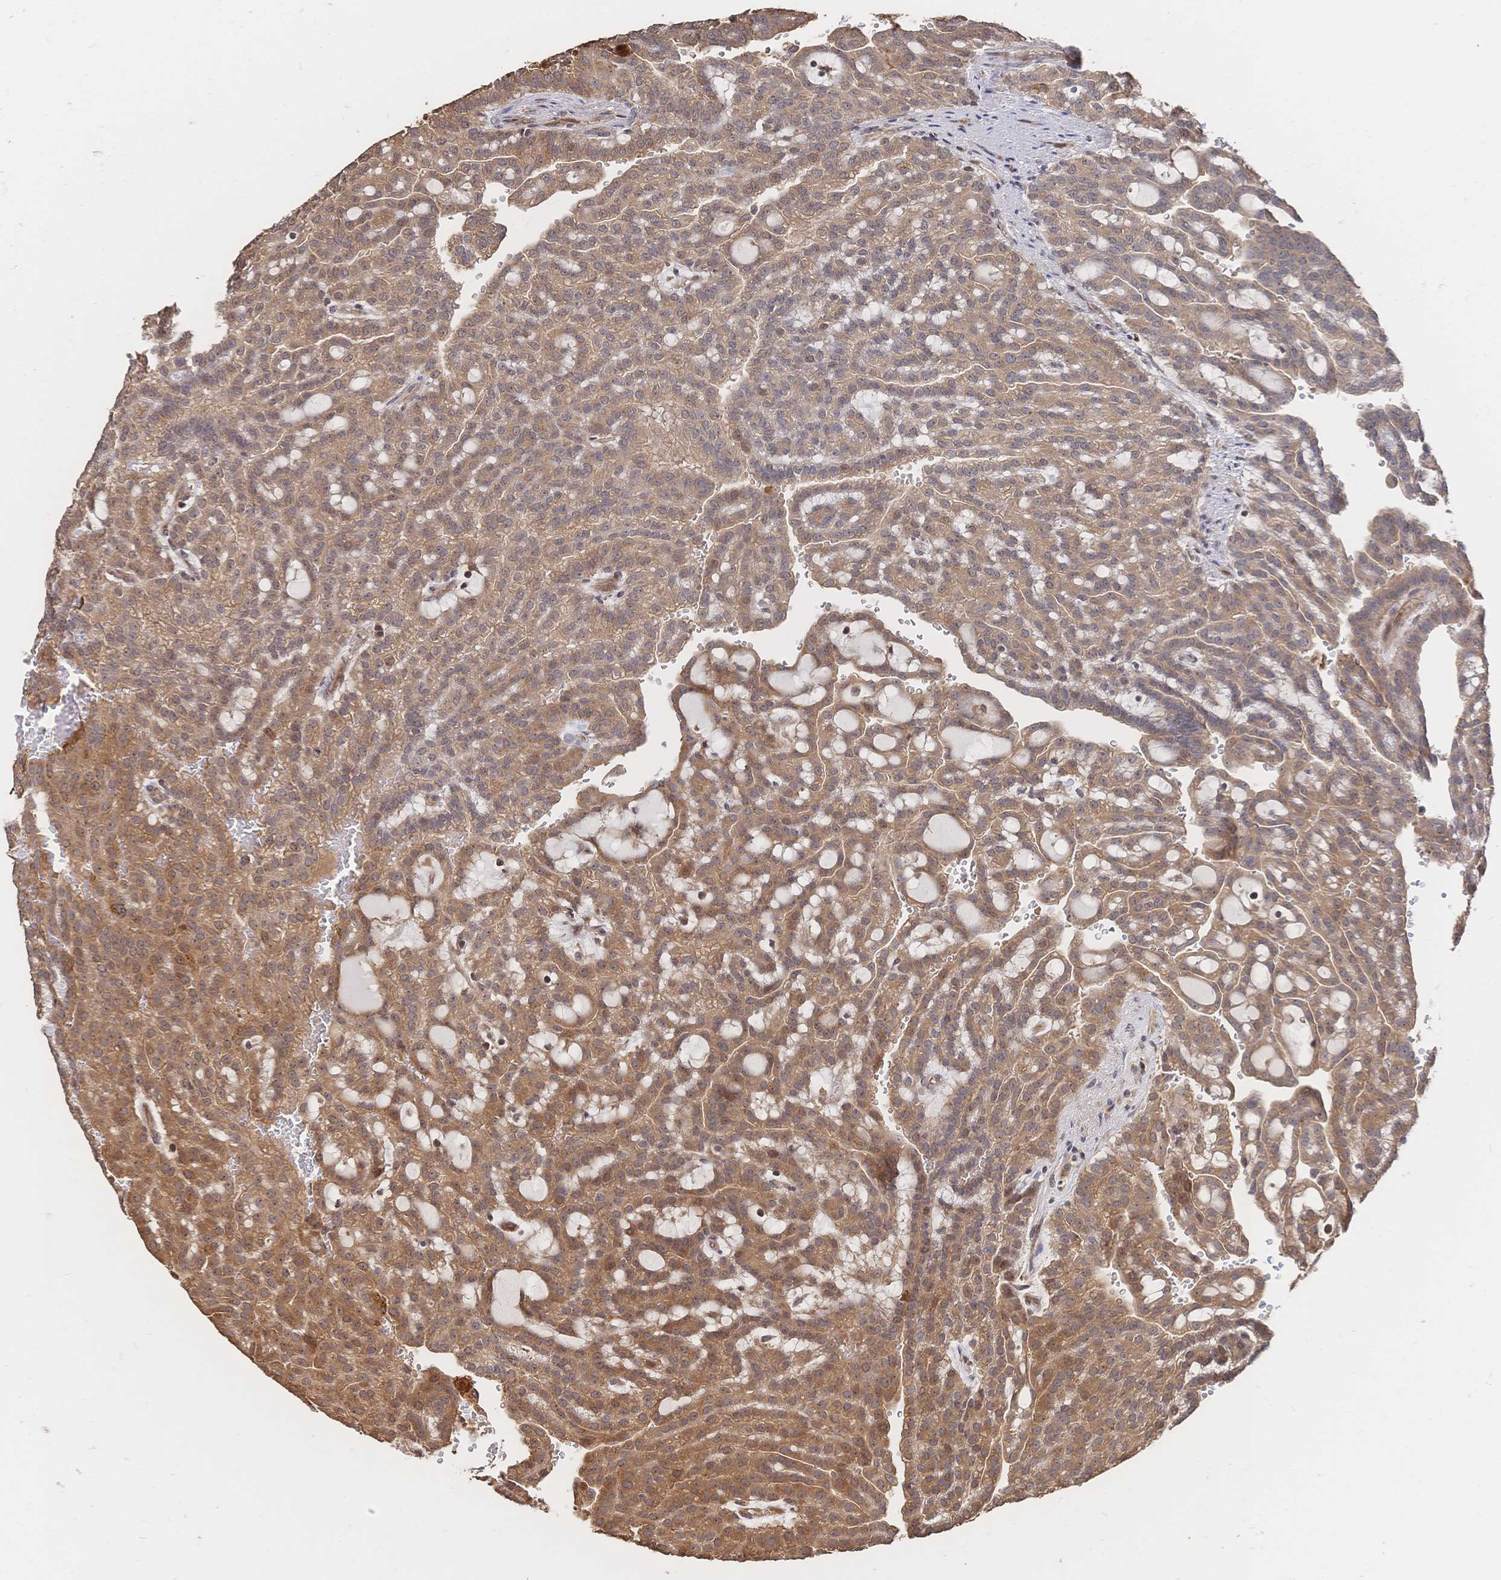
{"staining": {"intensity": "moderate", "quantity": ">75%", "location": "cytoplasmic/membranous,nuclear"}, "tissue": "renal cancer", "cell_type": "Tumor cells", "image_type": "cancer", "snomed": [{"axis": "morphology", "description": "Adenocarcinoma, NOS"}, {"axis": "topography", "description": "Kidney"}], "caption": "High-magnification brightfield microscopy of renal cancer stained with DAB (brown) and counterstained with hematoxylin (blue). tumor cells exhibit moderate cytoplasmic/membranous and nuclear positivity is identified in about>75% of cells.", "gene": "DNAJA4", "patient": {"sex": "male", "age": 63}}